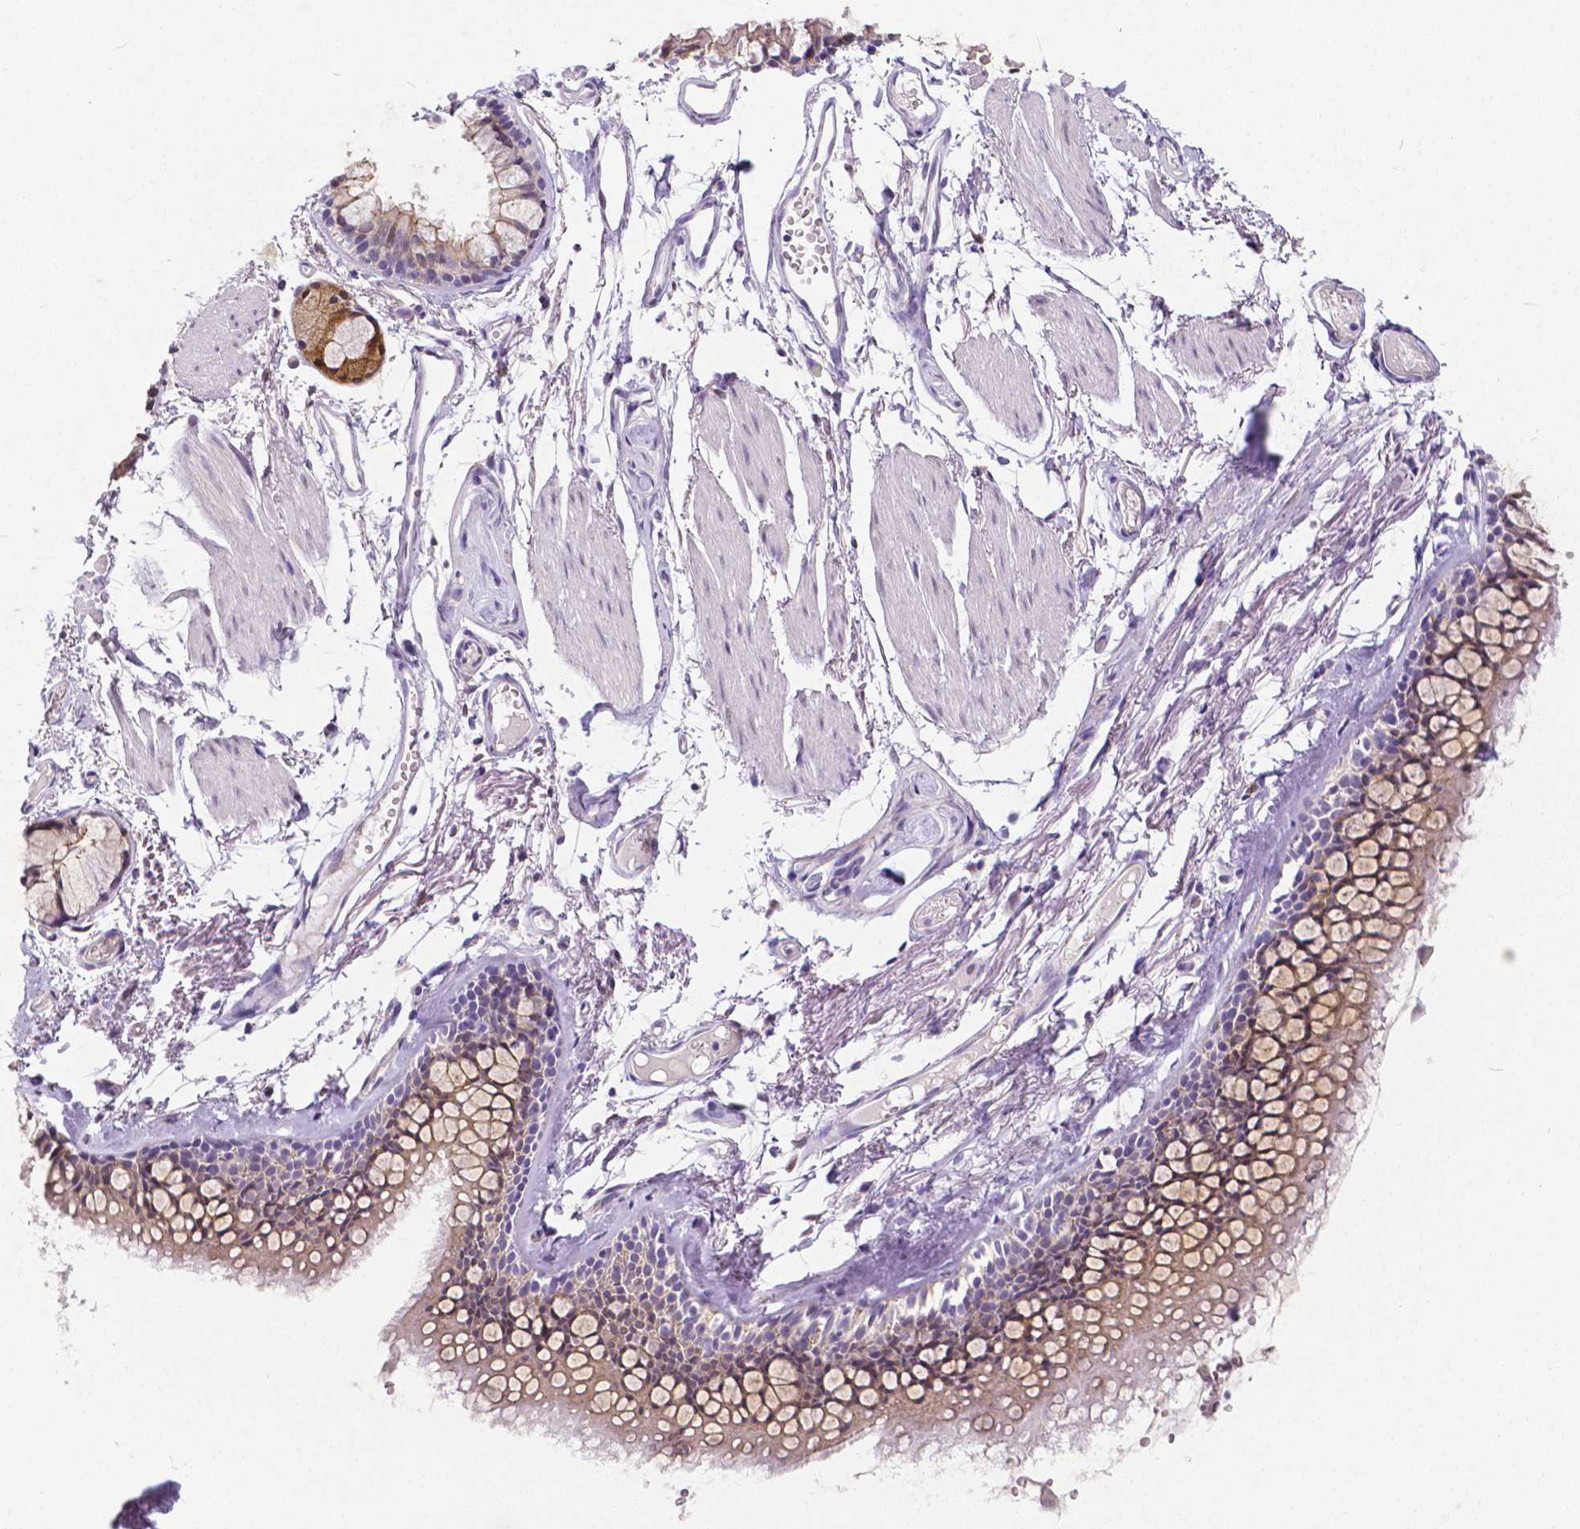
{"staining": {"intensity": "negative", "quantity": "none", "location": "none"}, "tissue": "adipose tissue", "cell_type": "Adipocytes", "image_type": "normal", "snomed": [{"axis": "morphology", "description": "Normal tissue, NOS"}, {"axis": "topography", "description": "Cartilage tissue"}, {"axis": "topography", "description": "Bronchus"}], "caption": "High magnification brightfield microscopy of unremarkable adipose tissue stained with DAB (3,3'-diaminobenzidine) (brown) and counterstained with hematoxylin (blue): adipocytes show no significant staining. The staining was performed using DAB (3,3'-diaminobenzidine) to visualize the protein expression in brown, while the nuclei were stained in blue with hematoxylin (Magnification: 20x).", "gene": "OCLN", "patient": {"sex": "female", "age": 79}}